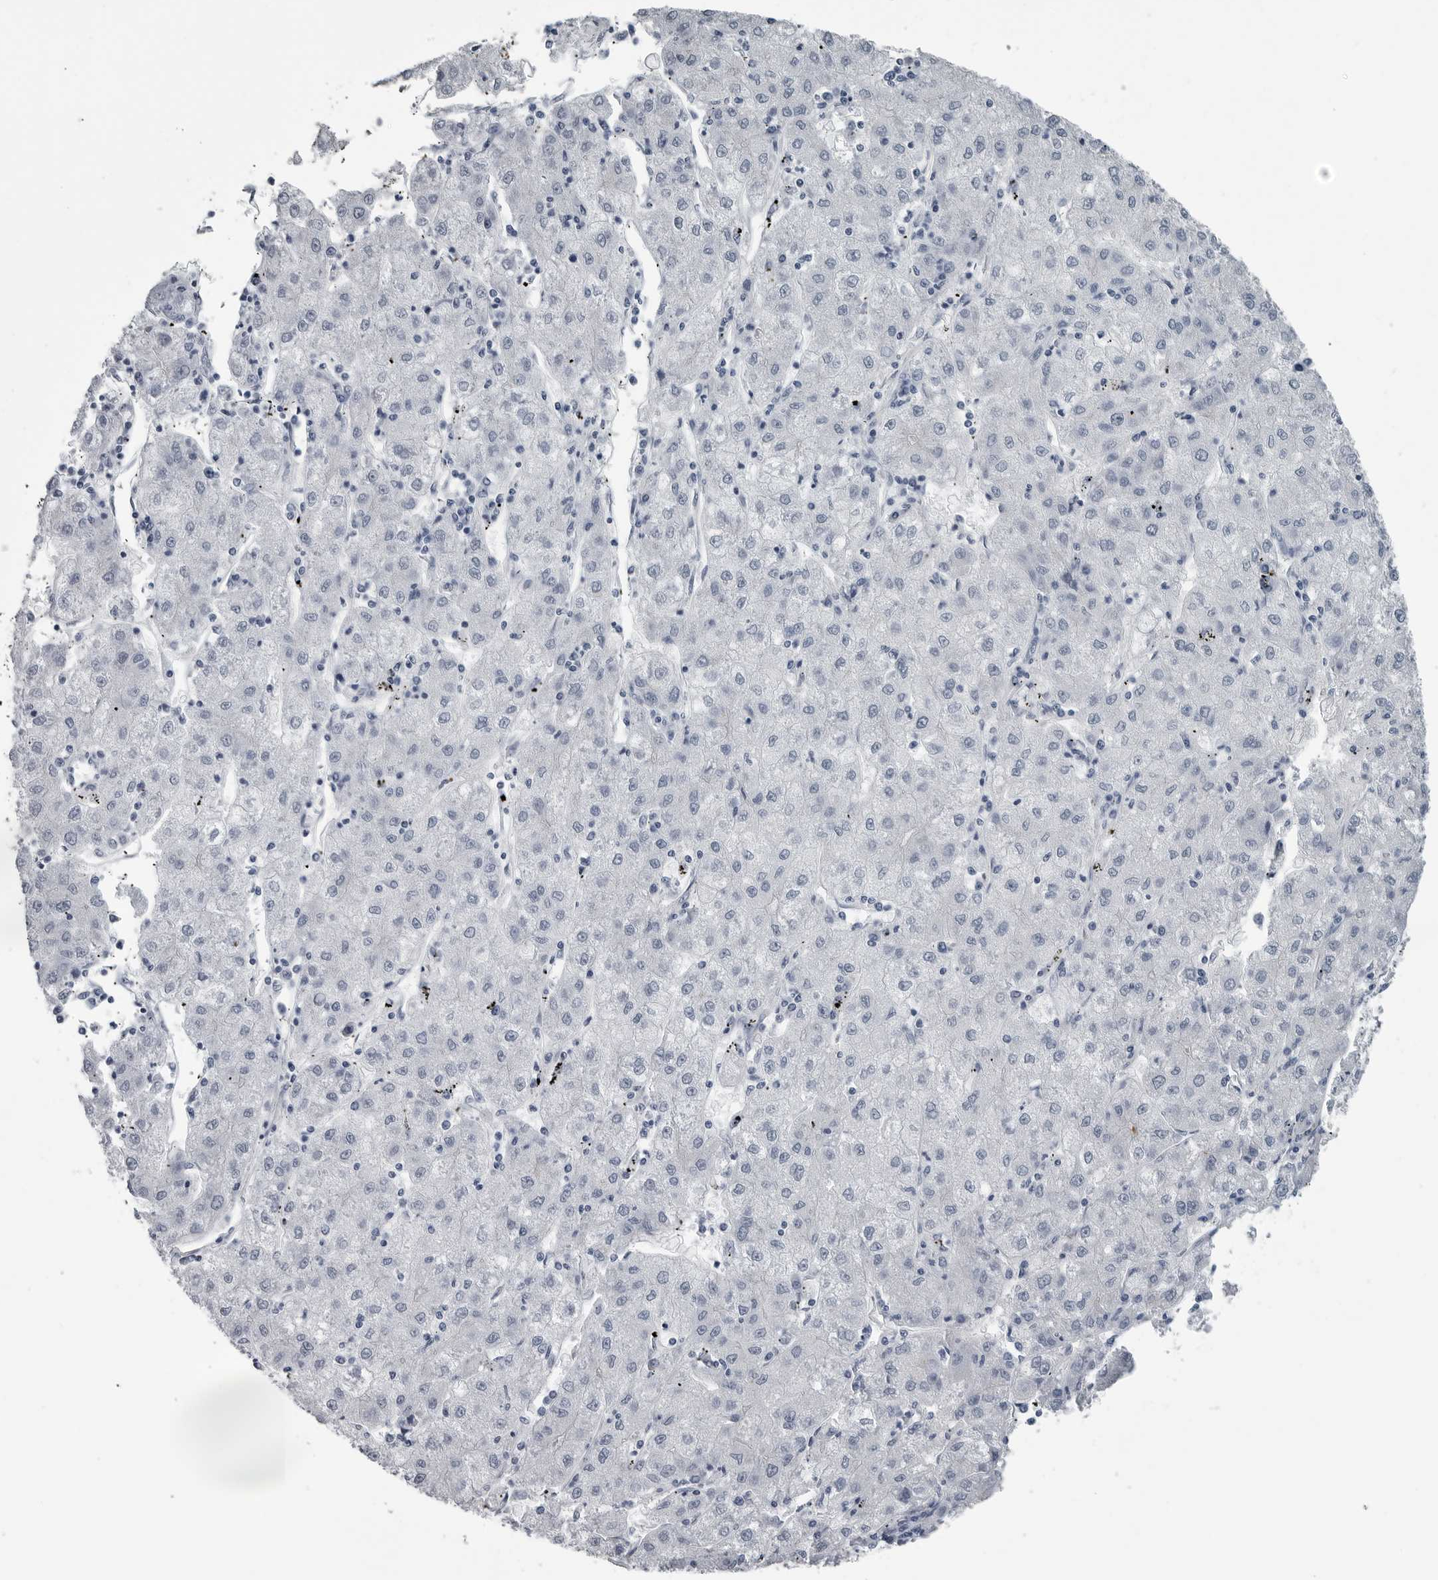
{"staining": {"intensity": "negative", "quantity": "none", "location": "none"}, "tissue": "liver cancer", "cell_type": "Tumor cells", "image_type": "cancer", "snomed": [{"axis": "morphology", "description": "Carcinoma, Hepatocellular, NOS"}, {"axis": "topography", "description": "Liver"}], "caption": "A high-resolution micrograph shows IHC staining of hepatocellular carcinoma (liver), which exhibits no significant staining in tumor cells.", "gene": "MYOC", "patient": {"sex": "male", "age": 72}}